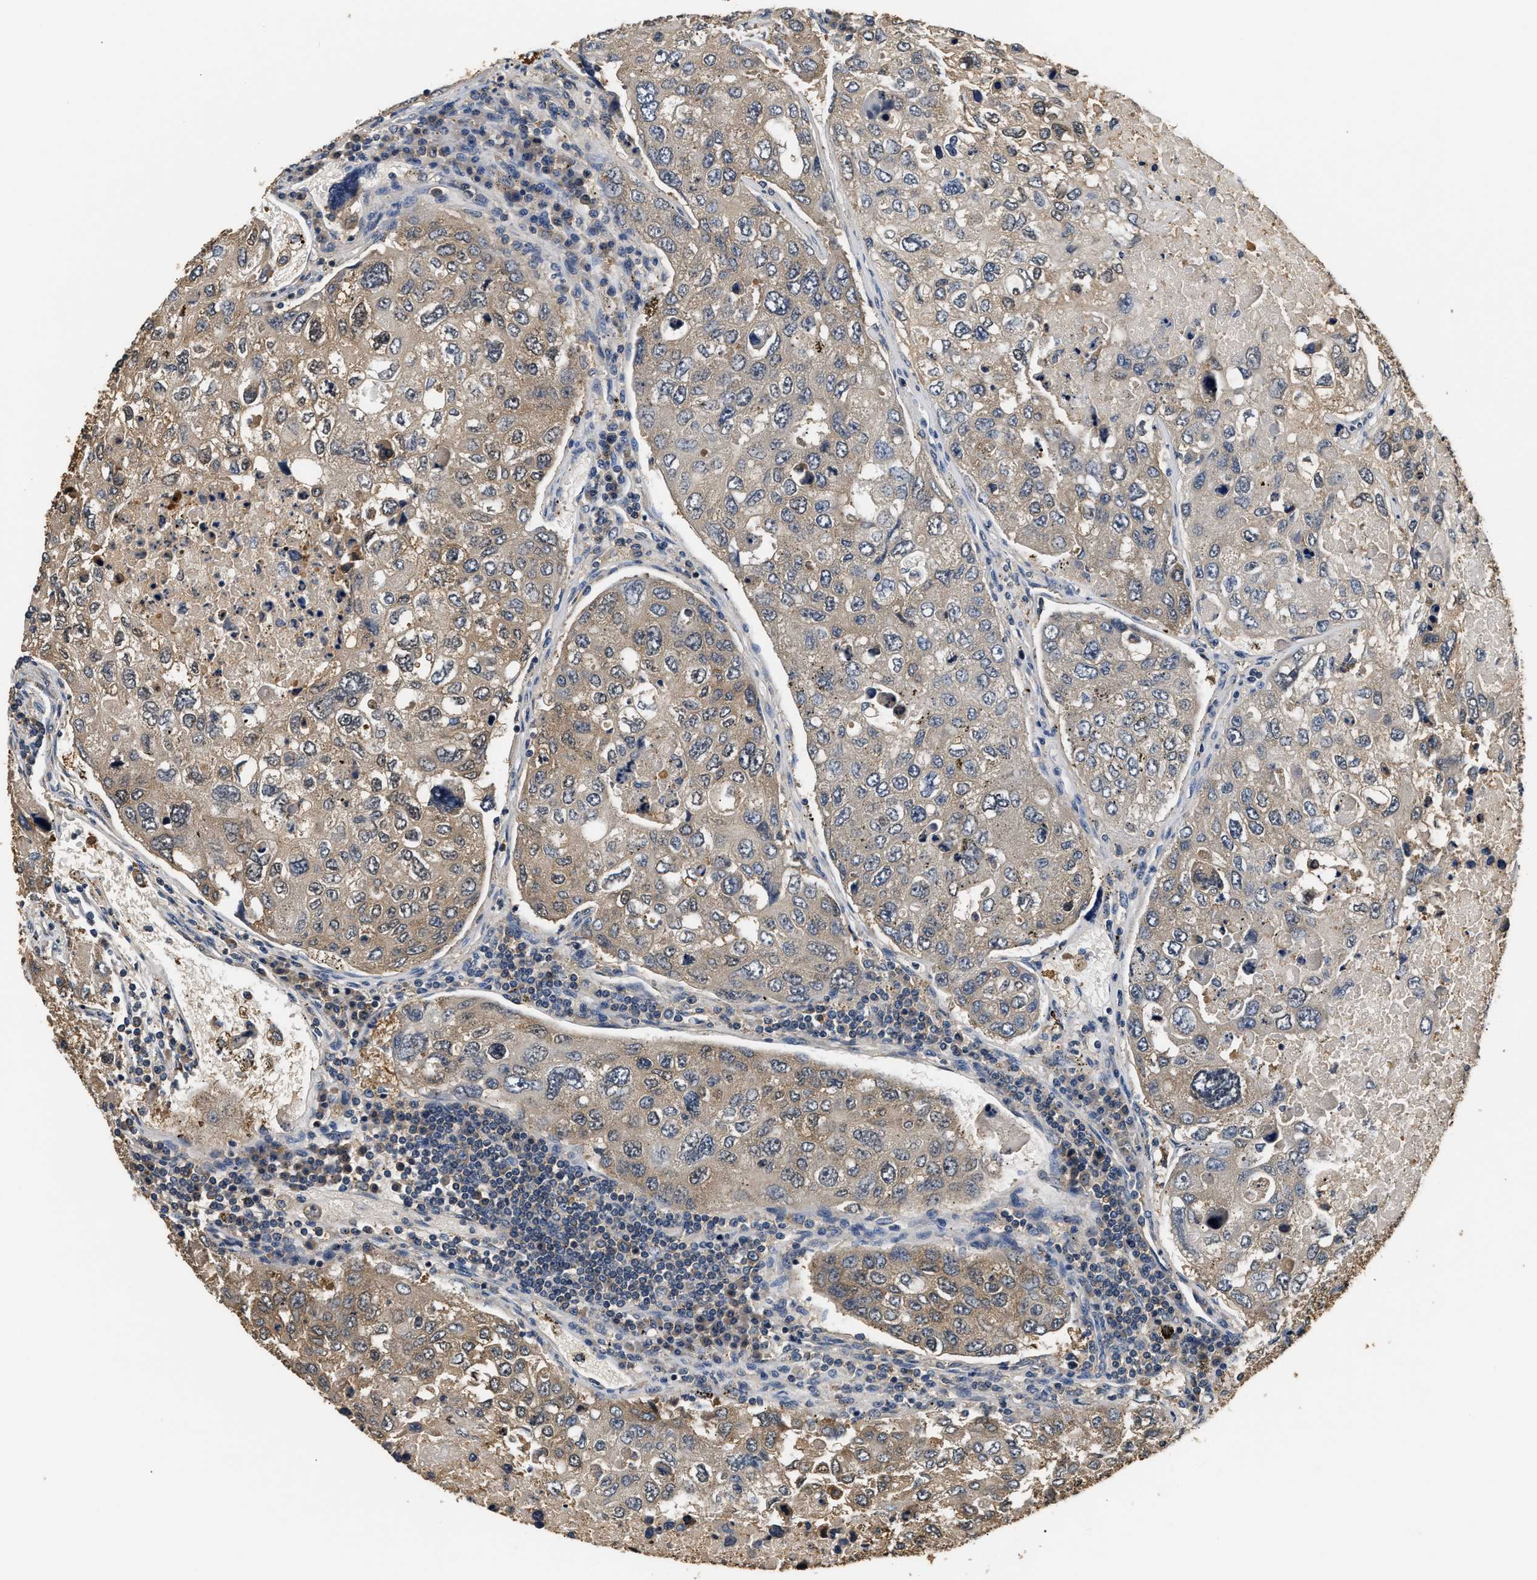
{"staining": {"intensity": "weak", "quantity": ">75%", "location": "cytoplasmic/membranous"}, "tissue": "urothelial cancer", "cell_type": "Tumor cells", "image_type": "cancer", "snomed": [{"axis": "morphology", "description": "Urothelial carcinoma, High grade"}, {"axis": "topography", "description": "Lymph node"}, {"axis": "topography", "description": "Urinary bladder"}], "caption": "High-grade urothelial carcinoma stained with DAB immunohistochemistry (IHC) shows low levels of weak cytoplasmic/membranous expression in approximately >75% of tumor cells. The staining is performed using DAB brown chromogen to label protein expression. The nuclei are counter-stained blue using hematoxylin.", "gene": "GPI", "patient": {"sex": "male", "age": 51}}